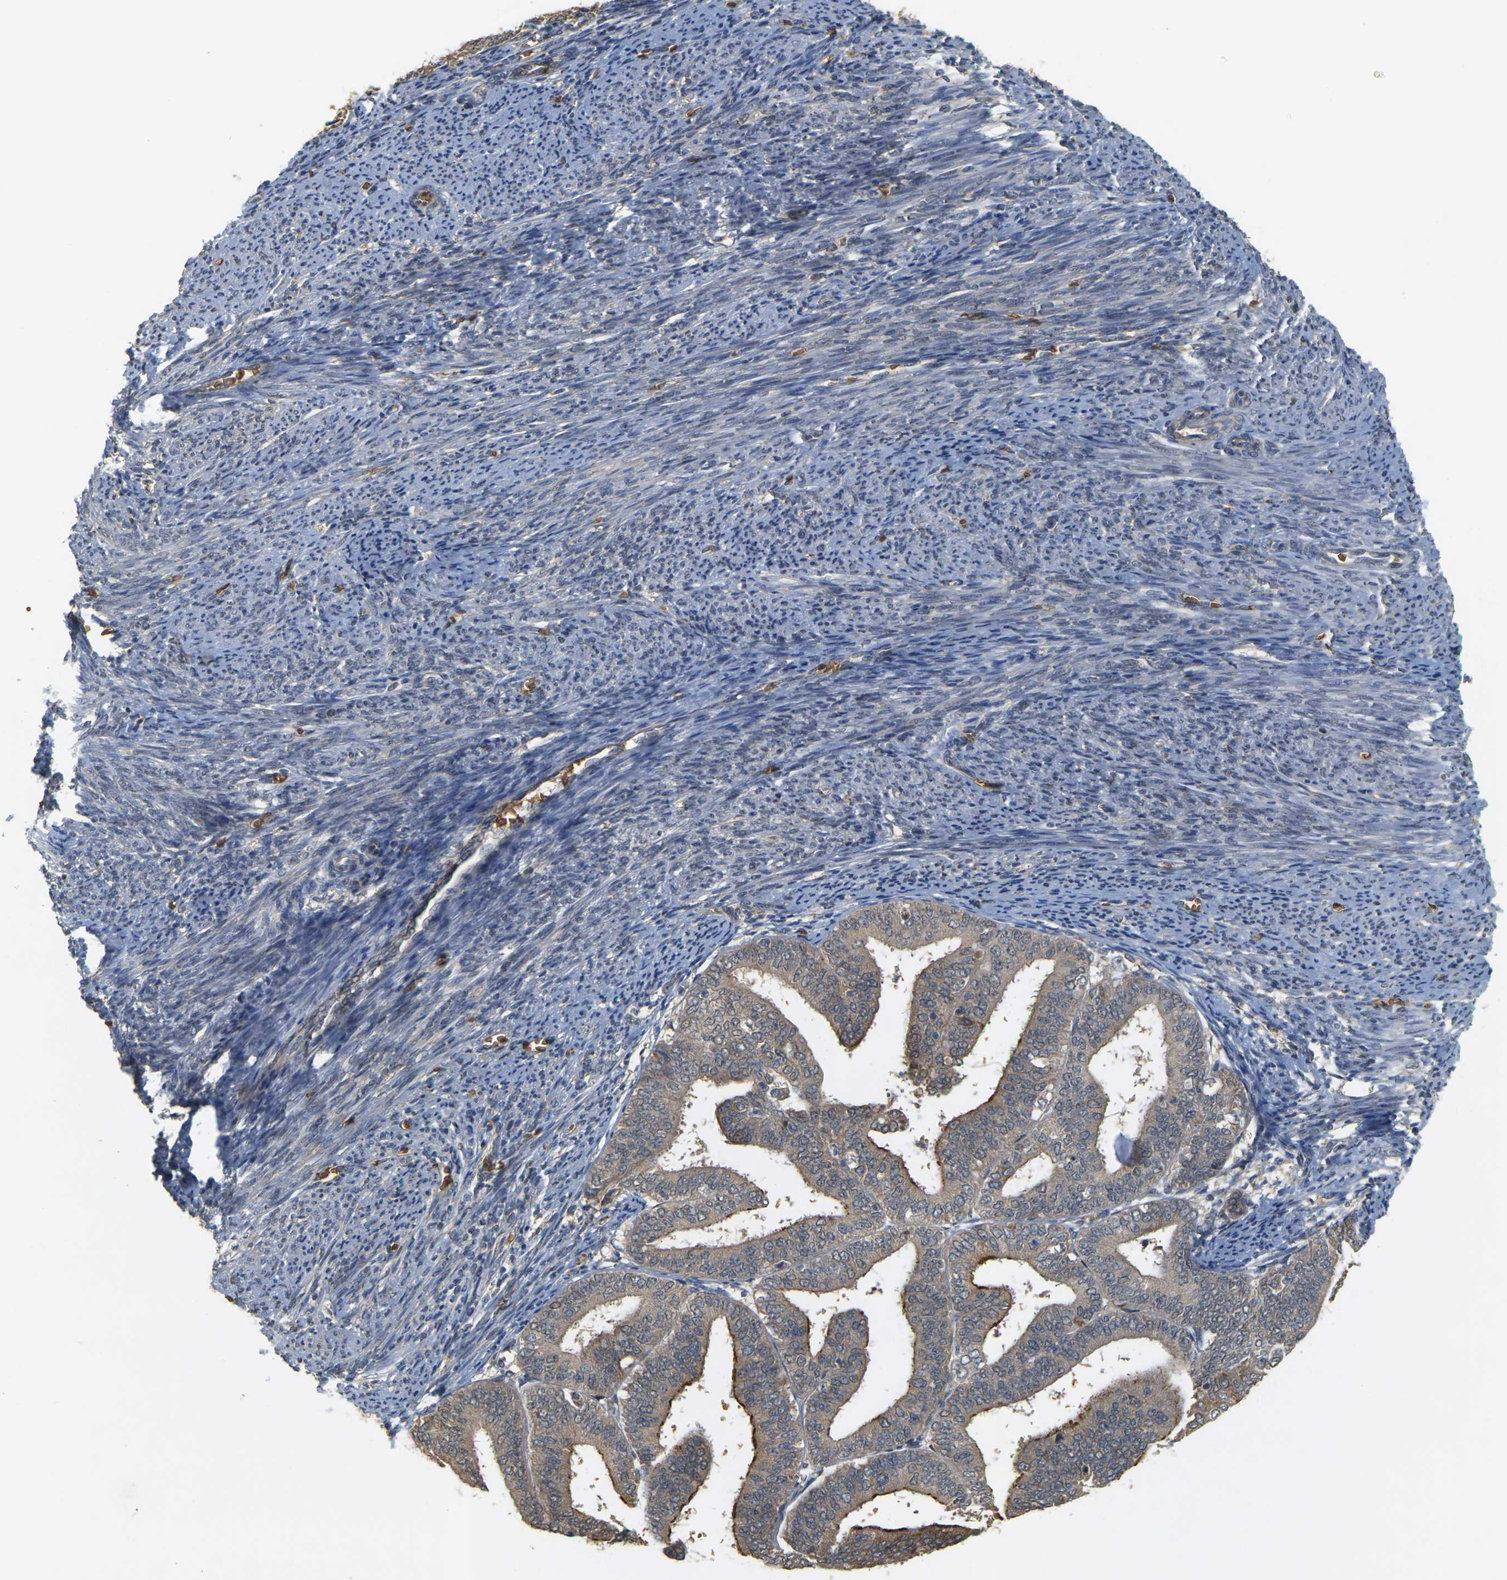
{"staining": {"intensity": "moderate", "quantity": ">75%", "location": "cytoplasmic/membranous"}, "tissue": "endometrial cancer", "cell_type": "Tumor cells", "image_type": "cancer", "snomed": [{"axis": "morphology", "description": "Adenocarcinoma, NOS"}, {"axis": "topography", "description": "Endometrium"}], "caption": "High-power microscopy captured an IHC photomicrograph of endometrial cancer (adenocarcinoma), revealing moderate cytoplasmic/membranous expression in about >75% of tumor cells. Using DAB (brown) and hematoxylin (blue) stains, captured at high magnification using brightfield microscopy.", "gene": "MEGF9", "patient": {"sex": "female", "age": 63}}